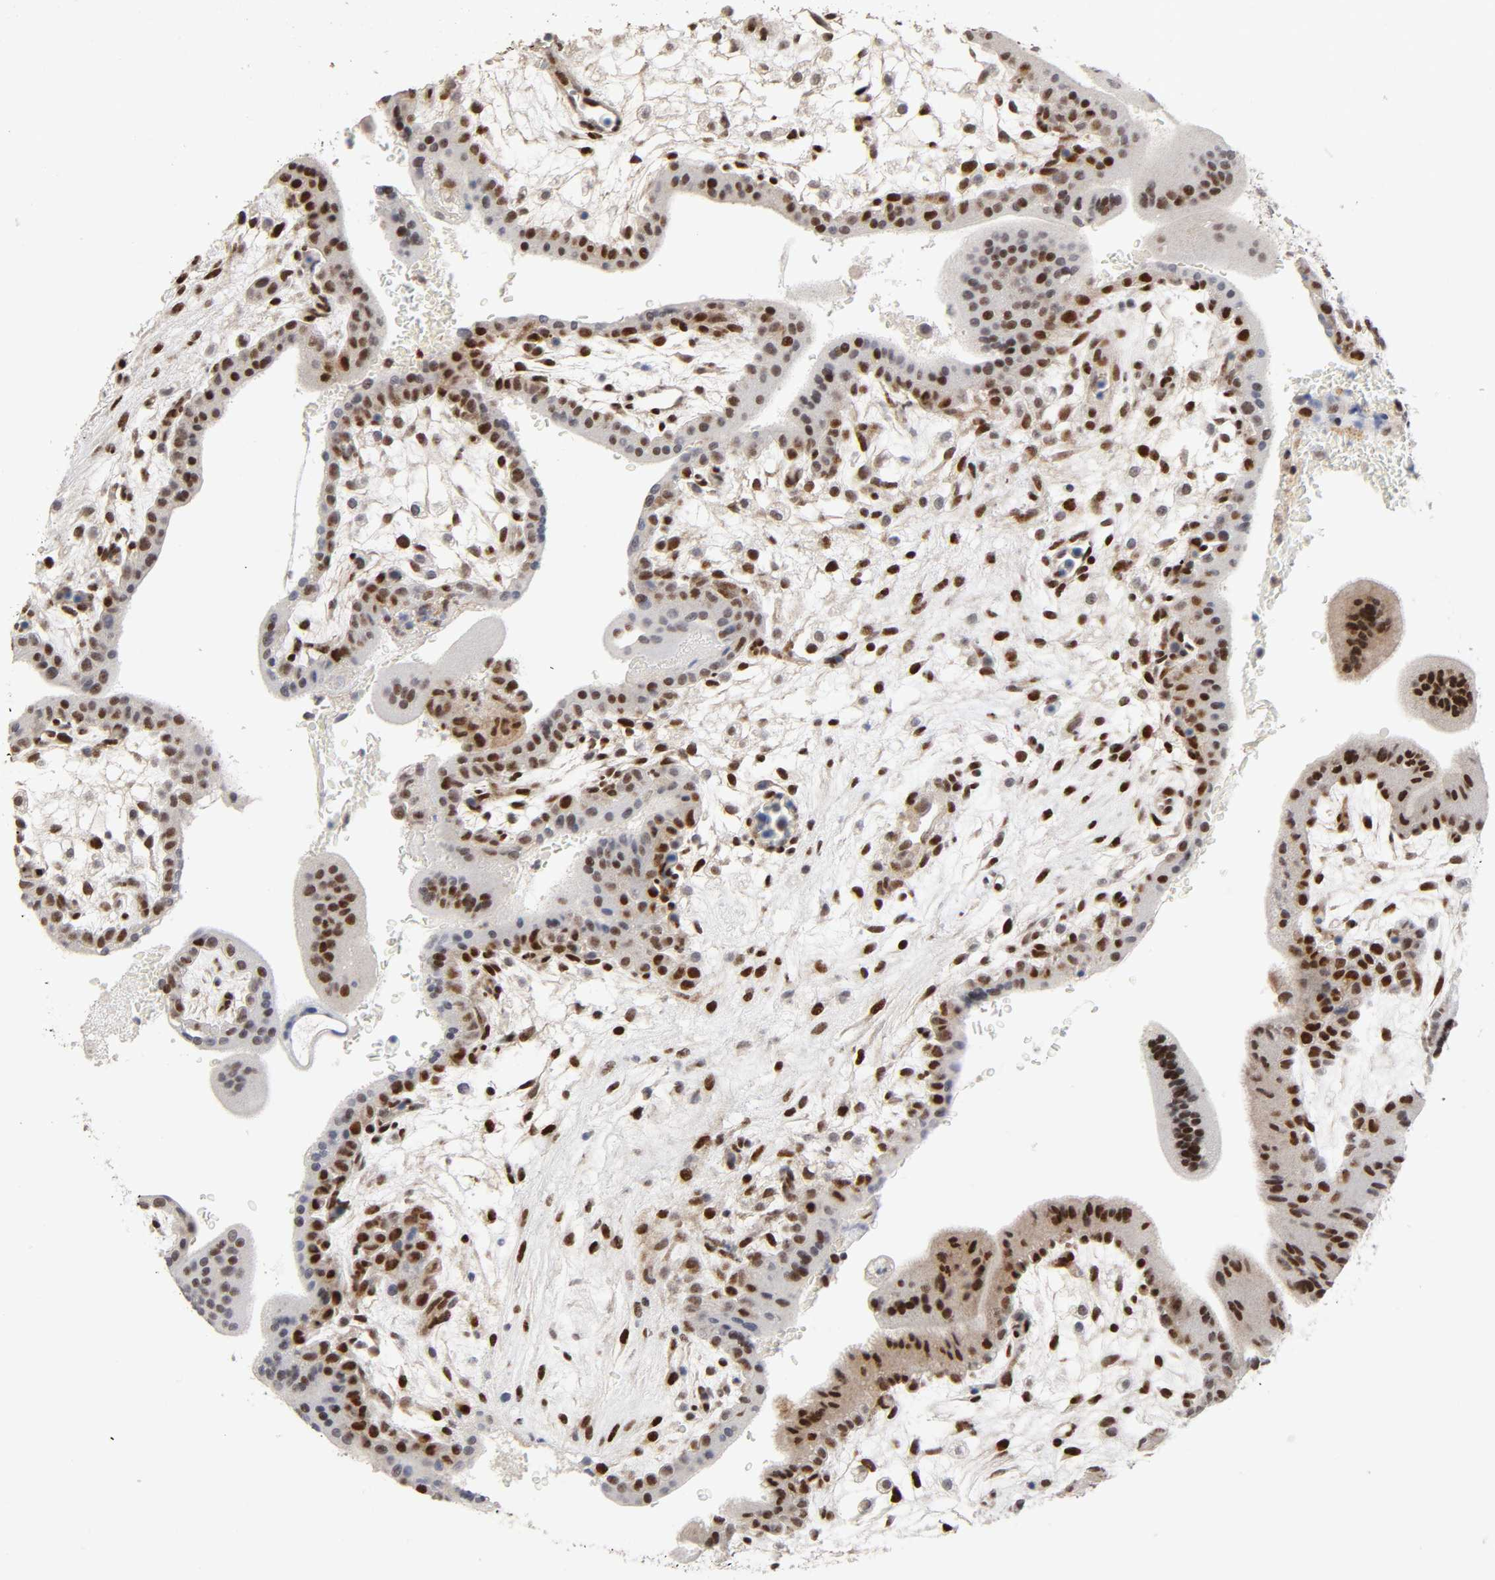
{"staining": {"intensity": "strong", "quantity": ">75%", "location": "cytoplasmic/membranous,nuclear"}, "tissue": "placenta", "cell_type": "Decidual cells", "image_type": "normal", "snomed": [{"axis": "morphology", "description": "Normal tissue, NOS"}, {"axis": "topography", "description": "Placenta"}], "caption": "Protein staining shows strong cytoplasmic/membranous,nuclear positivity in approximately >75% of decidual cells in normal placenta.", "gene": "STK38", "patient": {"sex": "female", "age": 35}}